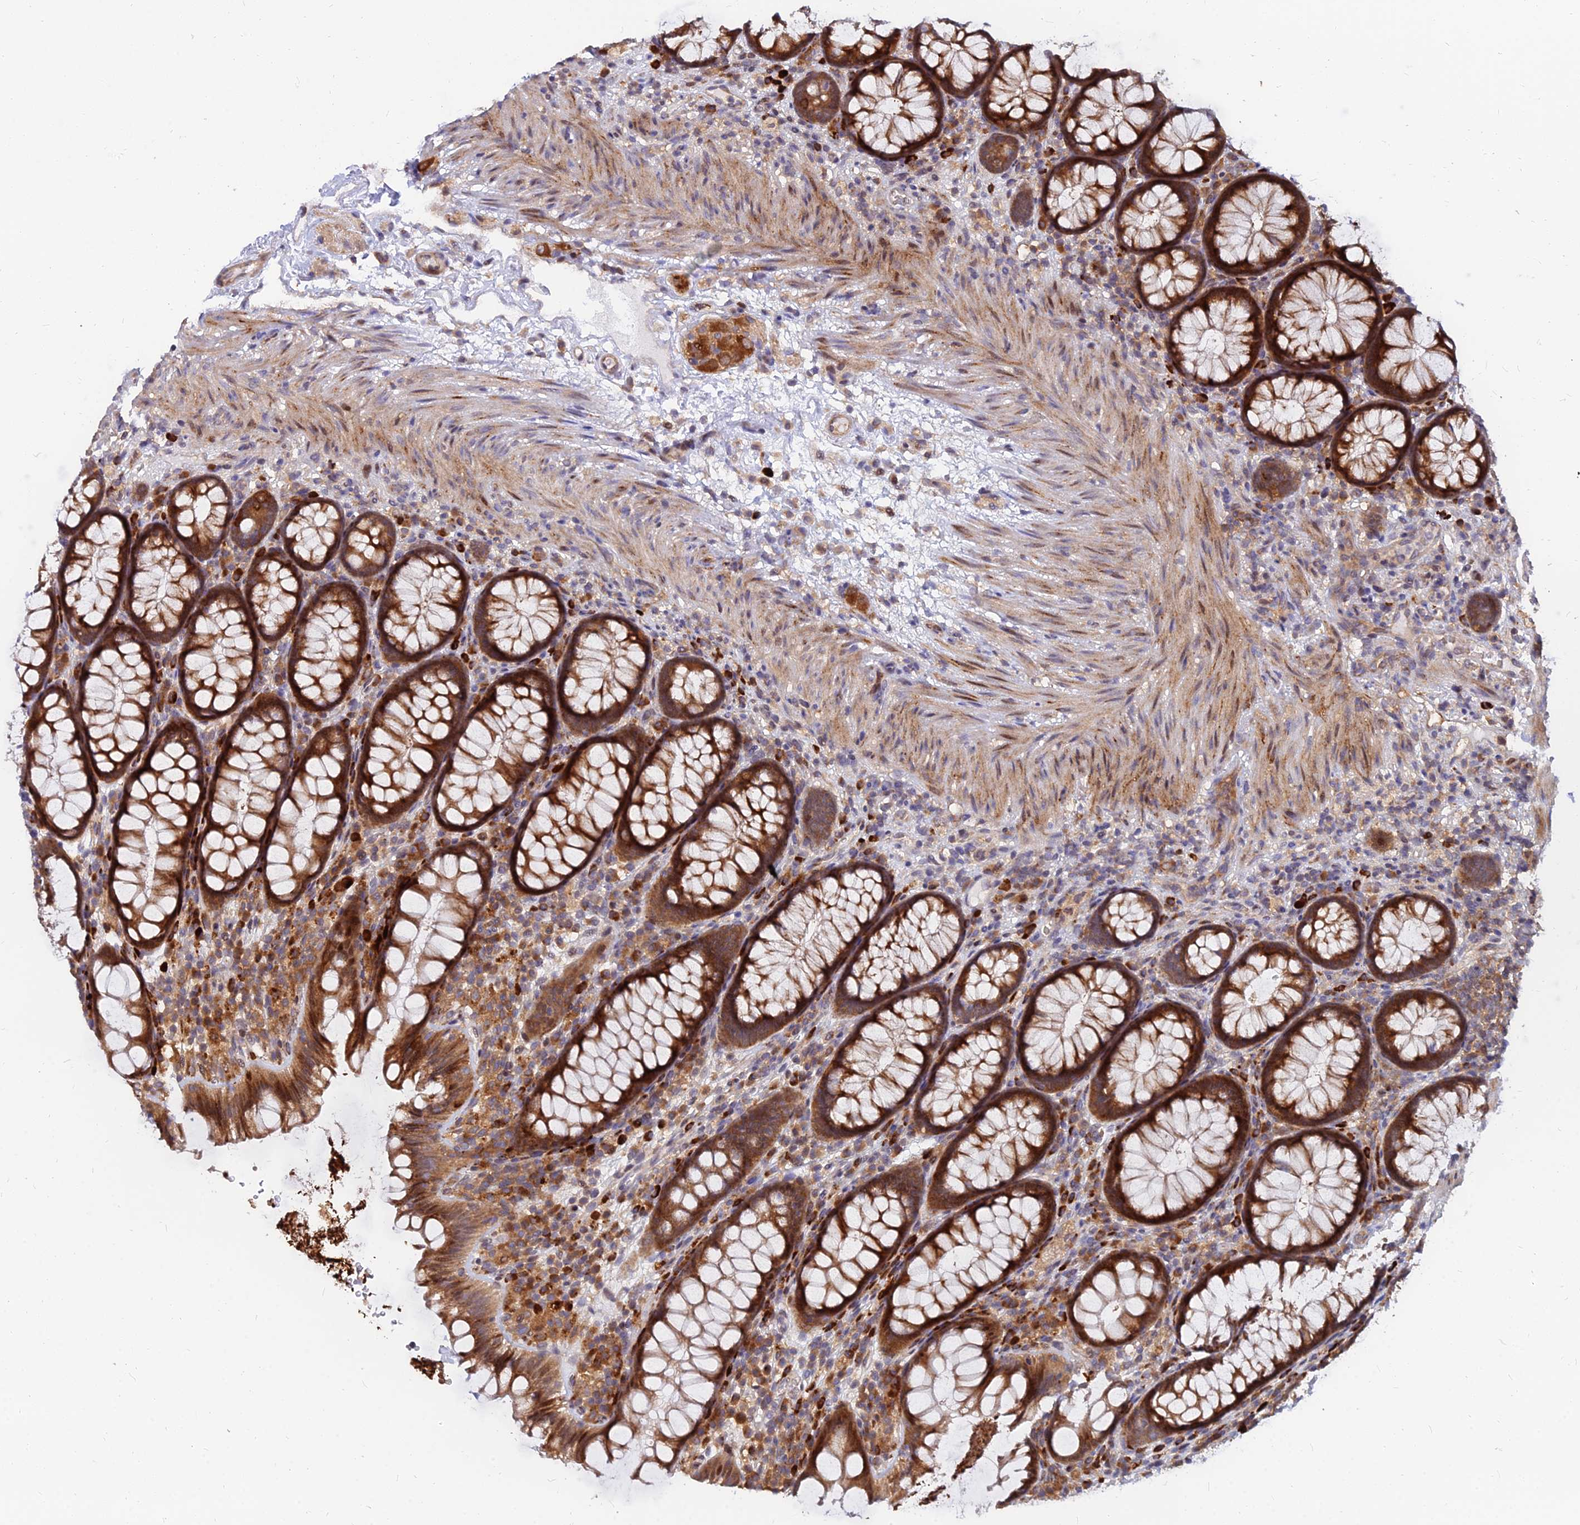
{"staining": {"intensity": "strong", "quantity": ">75%", "location": "cytoplasmic/membranous"}, "tissue": "rectum", "cell_type": "Glandular cells", "image_type": "normal", "snomed": [{"axis": "morphology", "description": "Normal tissue, NOS"}, {"axis": "topography", "description": "Rectum"}], "caption": "Immunohistochemistry histopathology image of benign human rectum stained for a protein (brown), which displays high levels of strong cytoplasmic/membranous positivity in approximately >75% of glandular cells.", "gene": "CCT6A", "patient": {"sex": "male", "age": 83}}